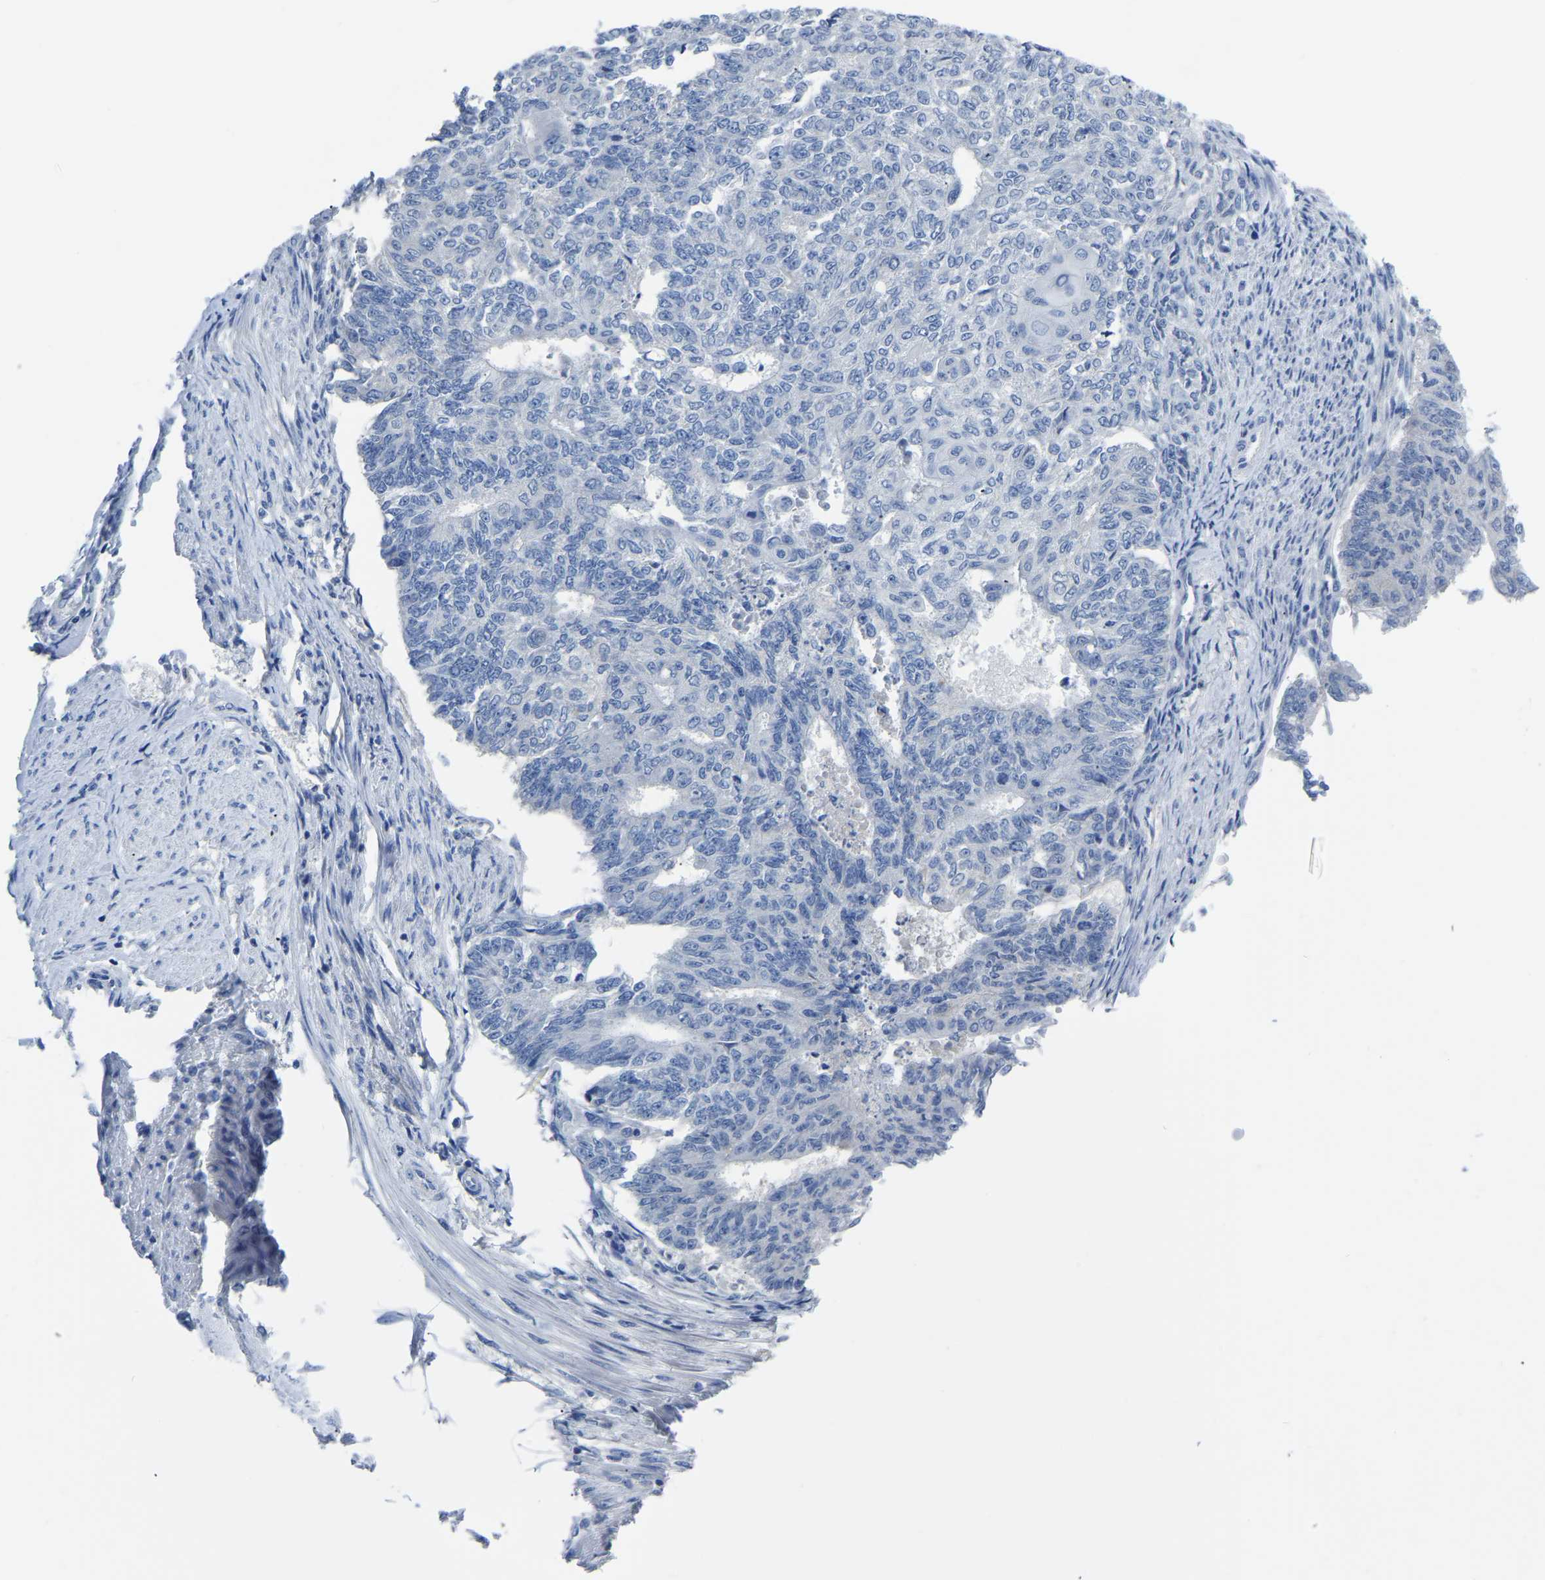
{"staining": {"intensity": "negative", "quantity": "none", "location": "none"}, "tissue": "endometrial cancer", "cell_type": "Tumor cells", "image_type": "cancer", "snomed": [{"axis": "morphology", "description": "Adenocarcinoma, NOS"}, {"axis": "topography", "description": "Endometrium"}], "caption": "Immunohistochemical staining of human endometrial cancer exhibits no significant staining in tumor cells.", "gene": "ETFA", "patient": {"sex": "female", "age": 32}}